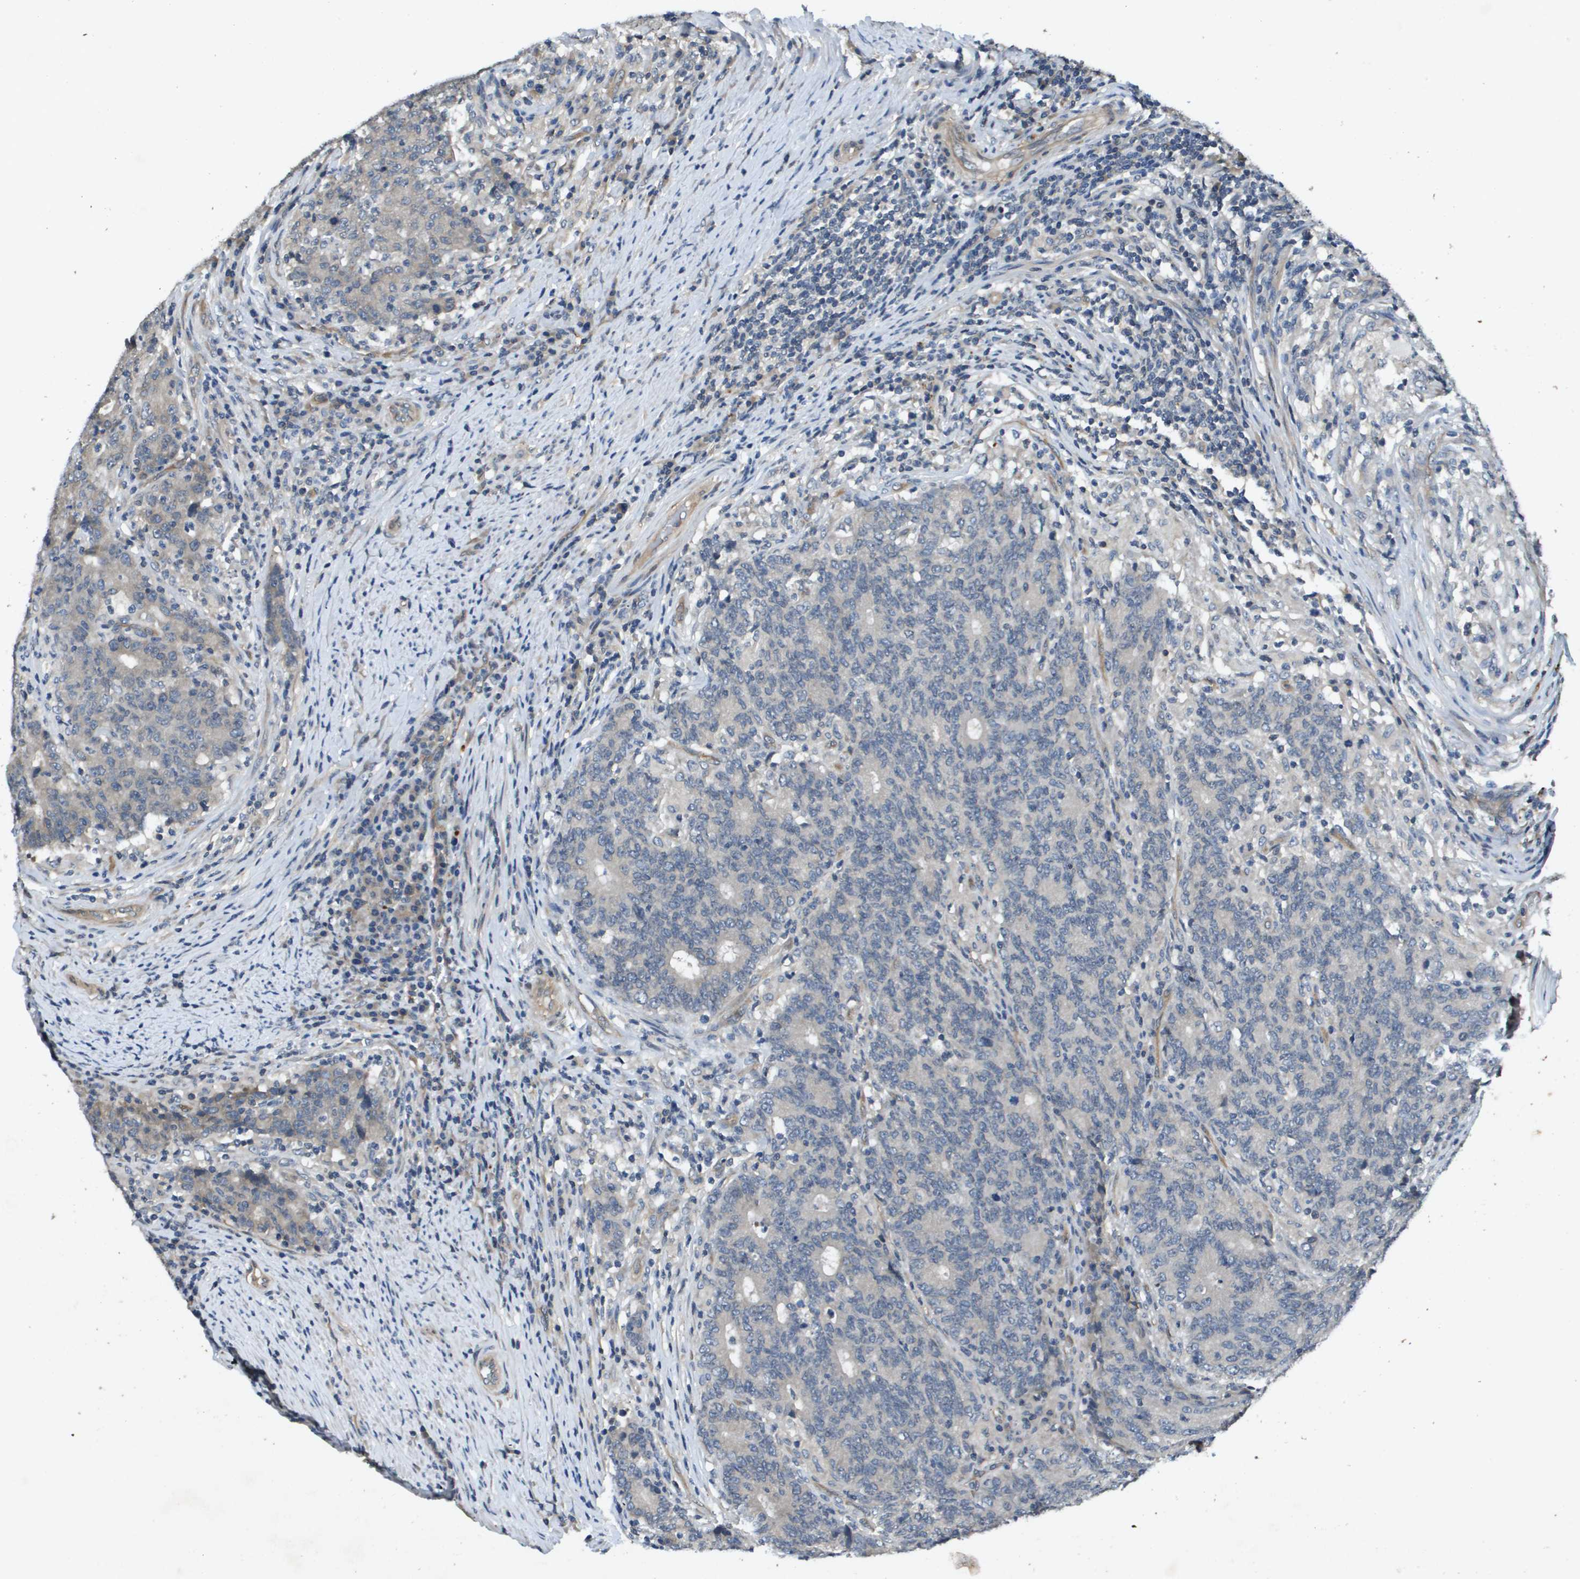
{"staining": {"intensity": "weak", "quantity": "<25%", "location": "cytoplasmic/membranous"}, "tissue": "colorectal cancer", "cell_type": "Tumor cells", "image_type": "cancer", "snomed": [{"axis": "morphology", "description": "Normal tissue, NOS"}, {"axis": "morphology", "description": "Adenocarcinoma, NOS"}, {"axis": "topography", "description": "Colon"}], "caption": "Immunohistochemistry (IHC) photomicrograph of colorectal cancer (adenocarcinoma) stained for a protein (brown), which displays no expression in tumor cells.", "gene": "PGAP3", "patient": {"sex": "female", "age": 75}}